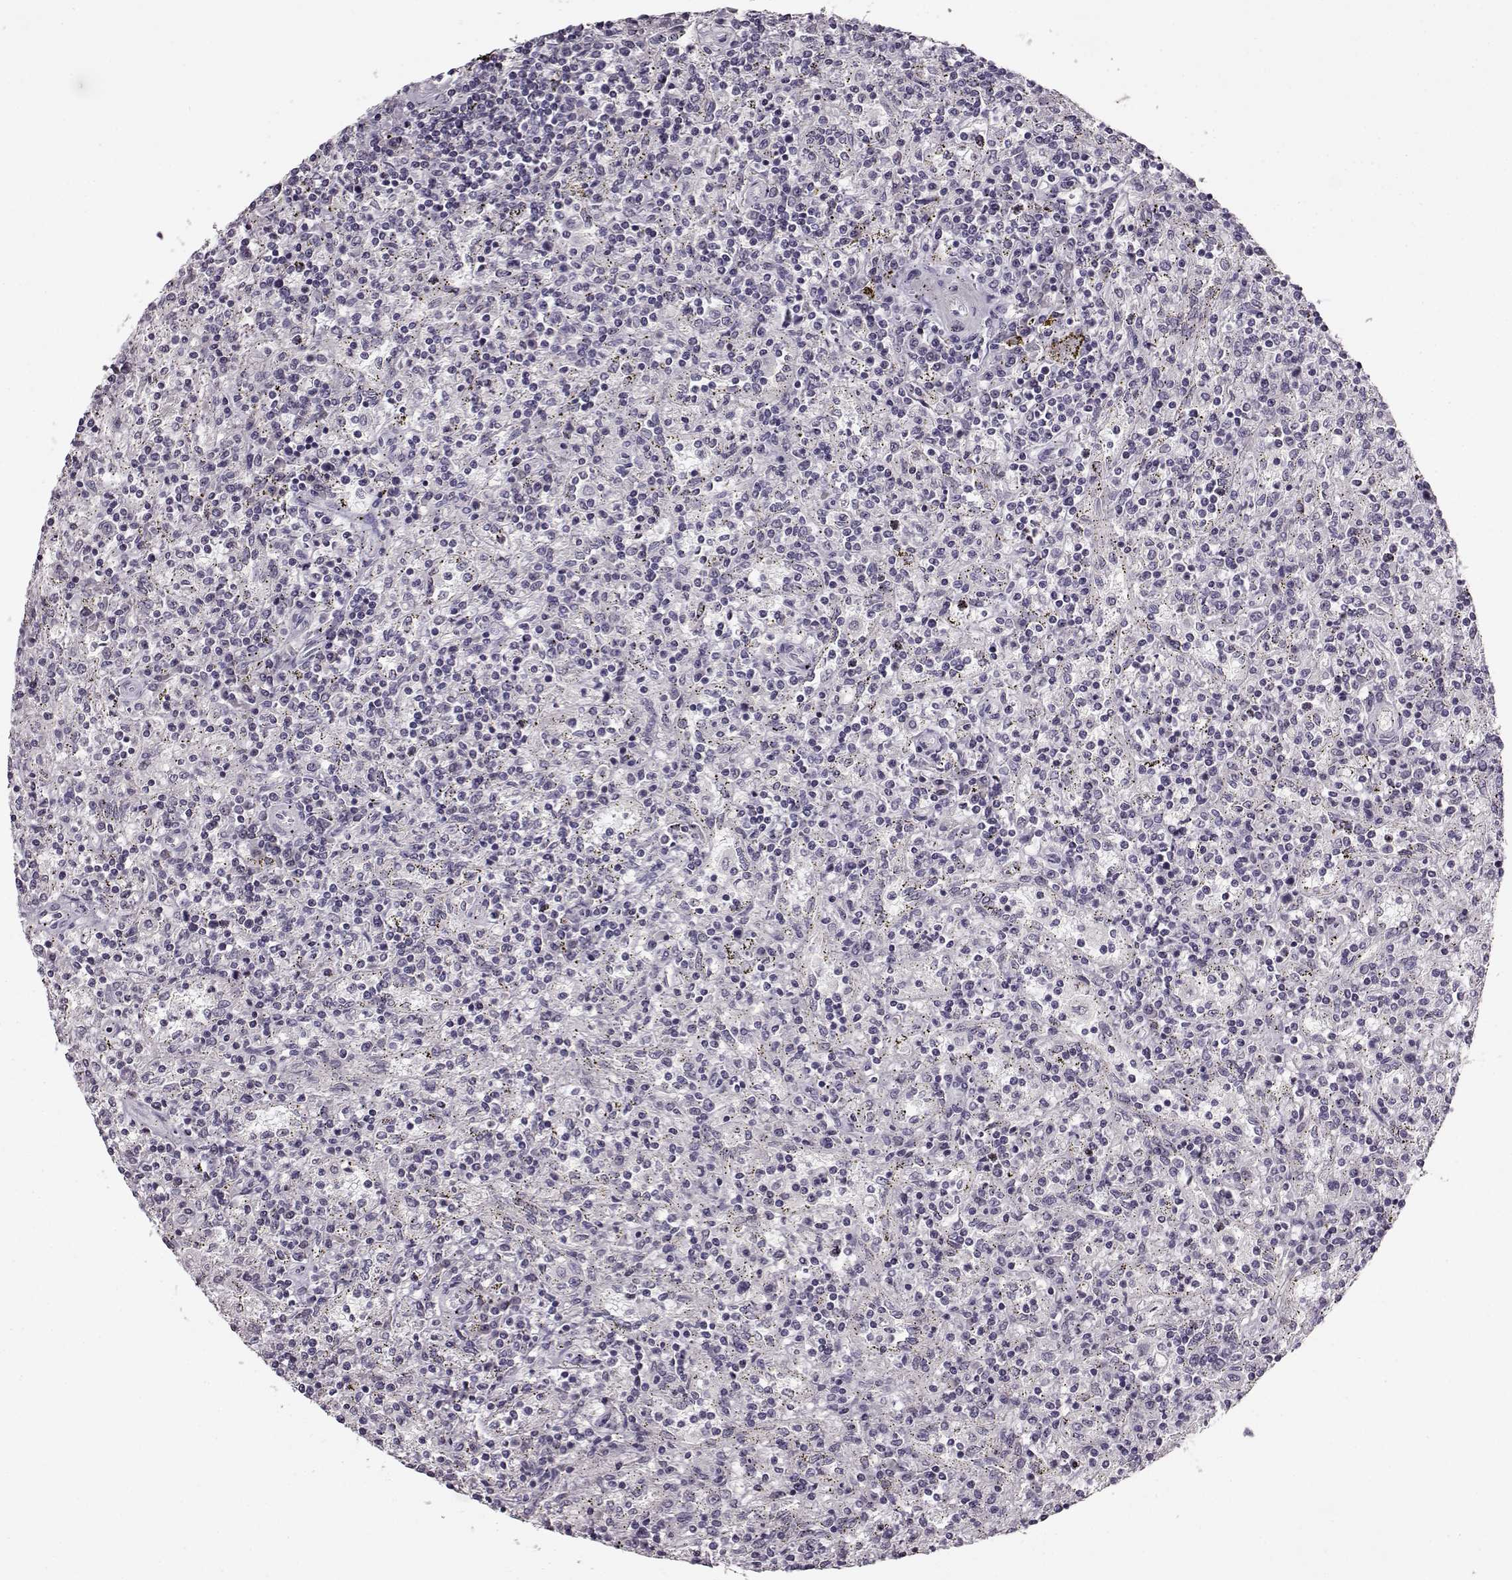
{"staining": {"intensity": "negative", "quantity": "none", "location": "none"}, "tissue": "lymphoma", "cell_type": "Tumor cells", "image_type": "cancer", "snomed": [{"axis": "morphology", "description": "Malignant lymphoma, non-Hodgkin's type, Low grade"}, {"axis": "topography", "description": "Spleen"}], "caption": "Malignant lymphoma, non-Hodgkin's type (low-grade) was stained to show a protein in brown. There is no significant expression in tumor cells.", "gene": "RP1L1", "patient": {"sex": "male", "age": 62}}